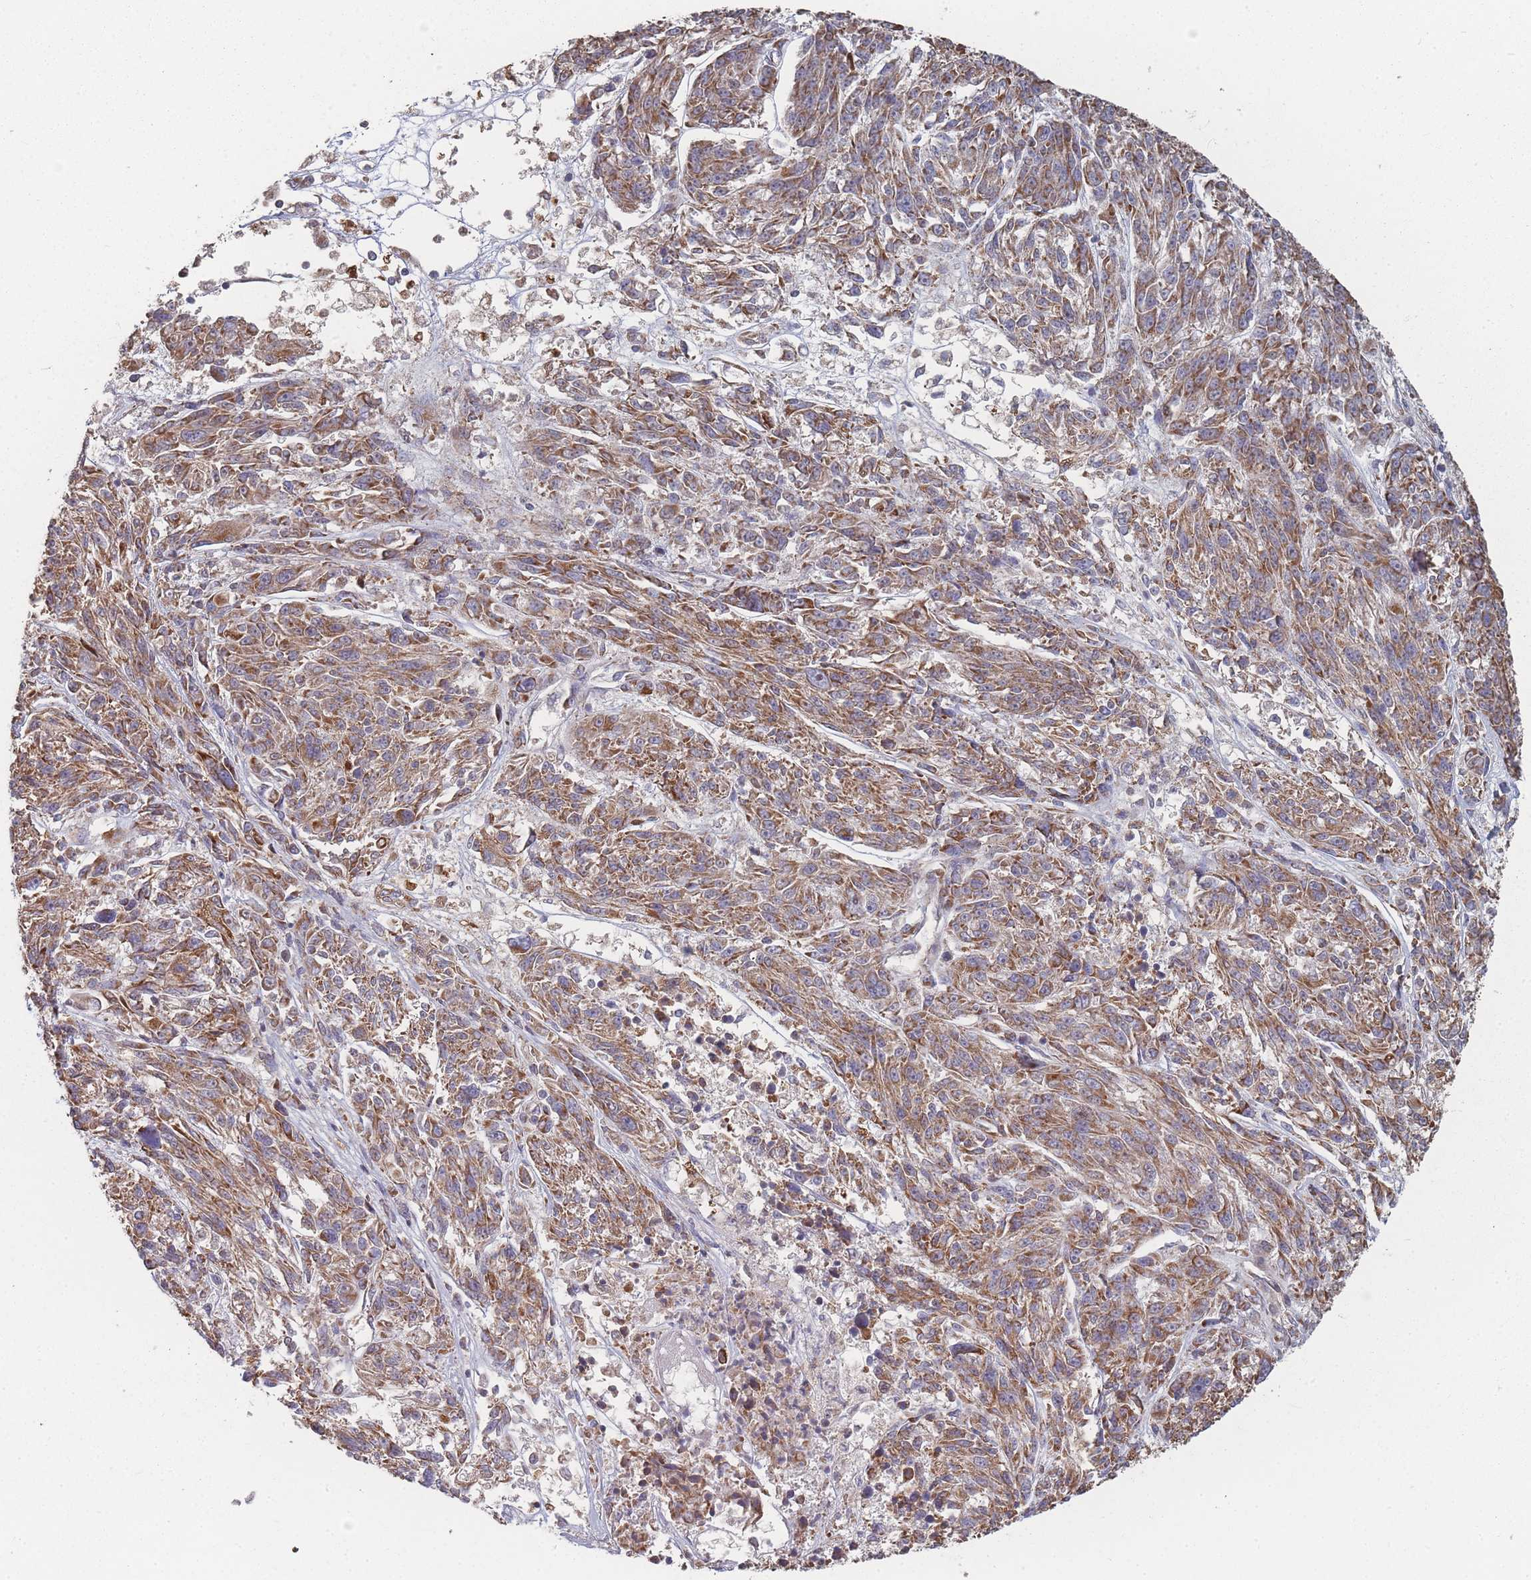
{"staining": {"intensity": "strong", "quantity": "25%-75%", "location": "cytoplasmic/membranous"}, "tissue": "melanoma", "cell_type": "Tumor cells", "image_type": "cancer", "snomed": [{"axis": "morphology", "description": "Malignant melanoma, NOS"}, {"axis": "topography", "description": "Skin"}], "caption": "Immunohistochemistry micrograph of human malignant melanoma stained for a protein (brown), which demonstrates high levels of strong cytoplasmic/membranous staining in approximately 25%-75% of tumor cells.", "gene": "PSMB3", "patient": {"sex": "male", "age": 53}}